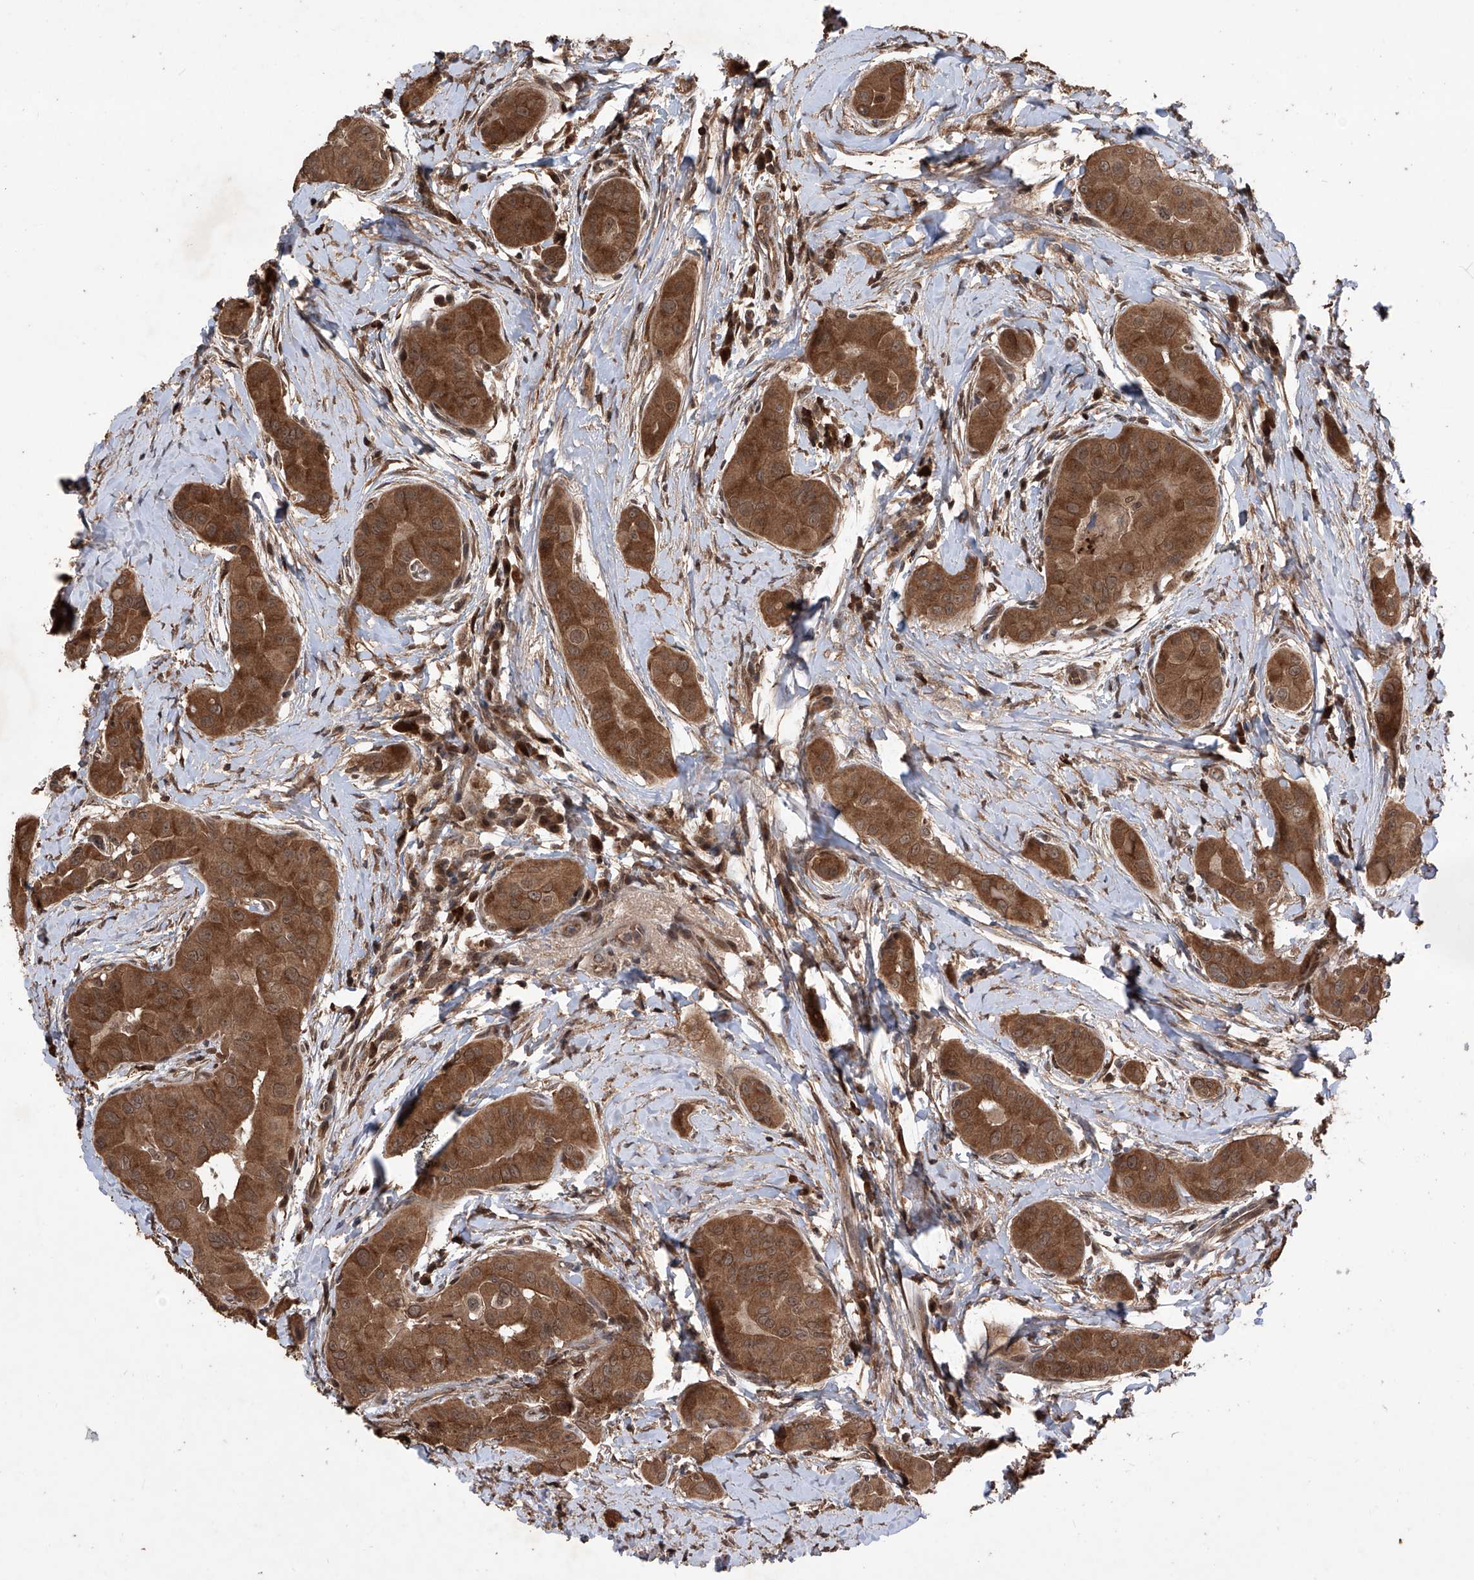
{"staining": {"intensity": "moderate", "quantity": ">75%", "location": "cytoplasmic/membranous"}, "tissue": "thyroid cancer", "cell_type": "Tumor cells", "image_type": "cancer", "snomed": [{"axis": "morphology", "description": "Papillary adenocarcinoma, NOS"}, {"axis": "topography", "description": "Thyroid gland"}], "caption": "Protein positivity by immunohistochemistry demonstrates moderate cytoplasmic/membranous expression in approximately >75% of tumor cells in thyroid papillary adenocarcinoma.", "gene": "LYSMD4", "patient": {"sex": "male", "age": 33}}